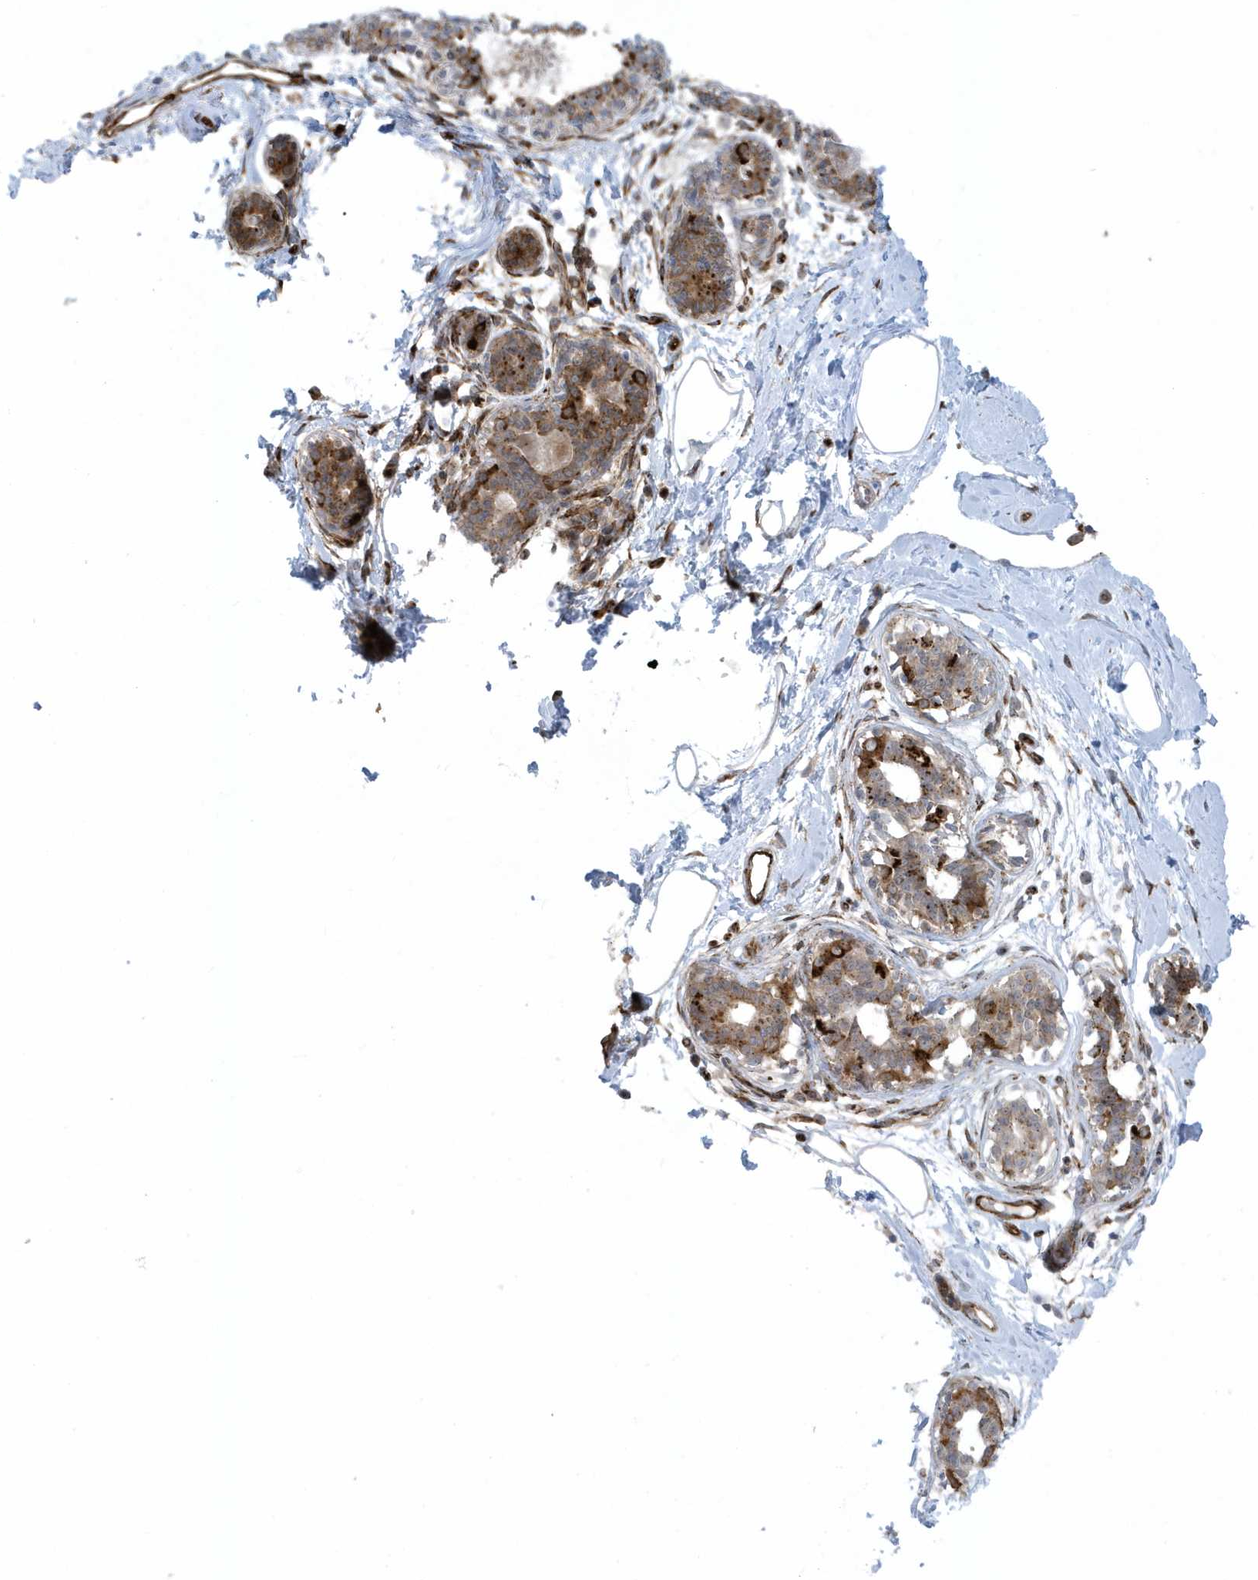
{"staining": {"intensity": "negative", "quantity": "none", "location": "none"}, "tissue": "breast", "cell_type": "Adipocytes", "image_type": "normal", "snomed": [{"axis": "morphology", "description": "Normal tissue, NOS"}, {"axis": "topography", "description": "Breast"}], "caption": "This micrograph is of benign breast stained with immunohistochemistry to label a protein in brown with the nuclei are counter-stained blue. There is no staining in adipocytes.", "gene": "FAM98A", "patient": {"sex": "female", "age": 45}}